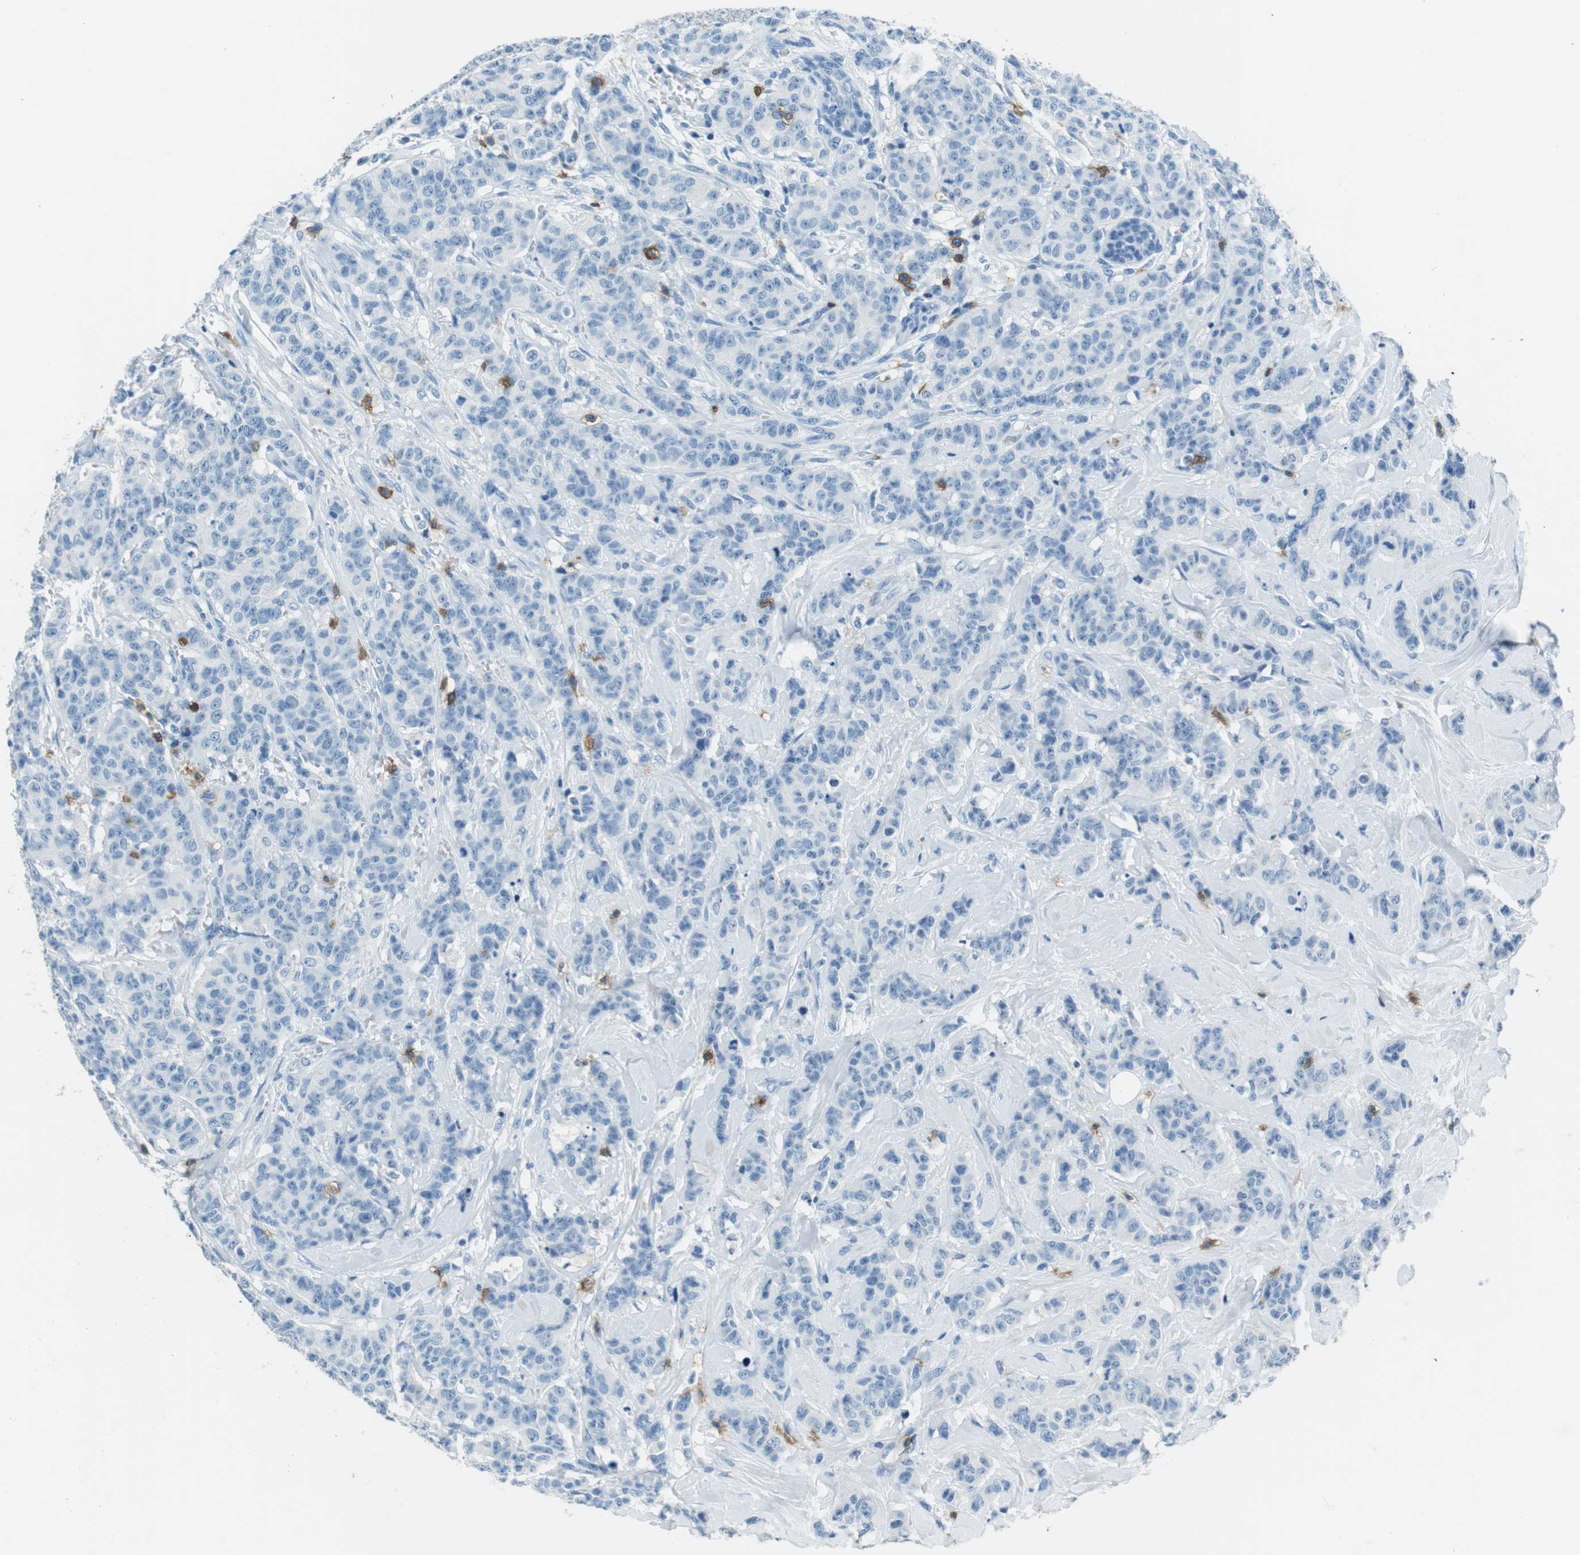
{"staining": {"intensity": "negative", "quantity": "none", "location": "none"}, "tissue": "breast cancer", "cell_type": "Tumor cells", "image_type": "cancer", "snomed": [{"axis": "morphology", "description": "Normal tissue, NOS"}, {"axis": "morphology", "description": "Duct carcinoma"}, {"axis": "topography", "description": "Breast"}], "caption": "Intraductal carcinoma (breast) stained for a protein using immunohistochemistry (IHC) exhibits no expression tumor cells.", "gene": "LAT", "patient": {"sex": "female", "age": 40}}